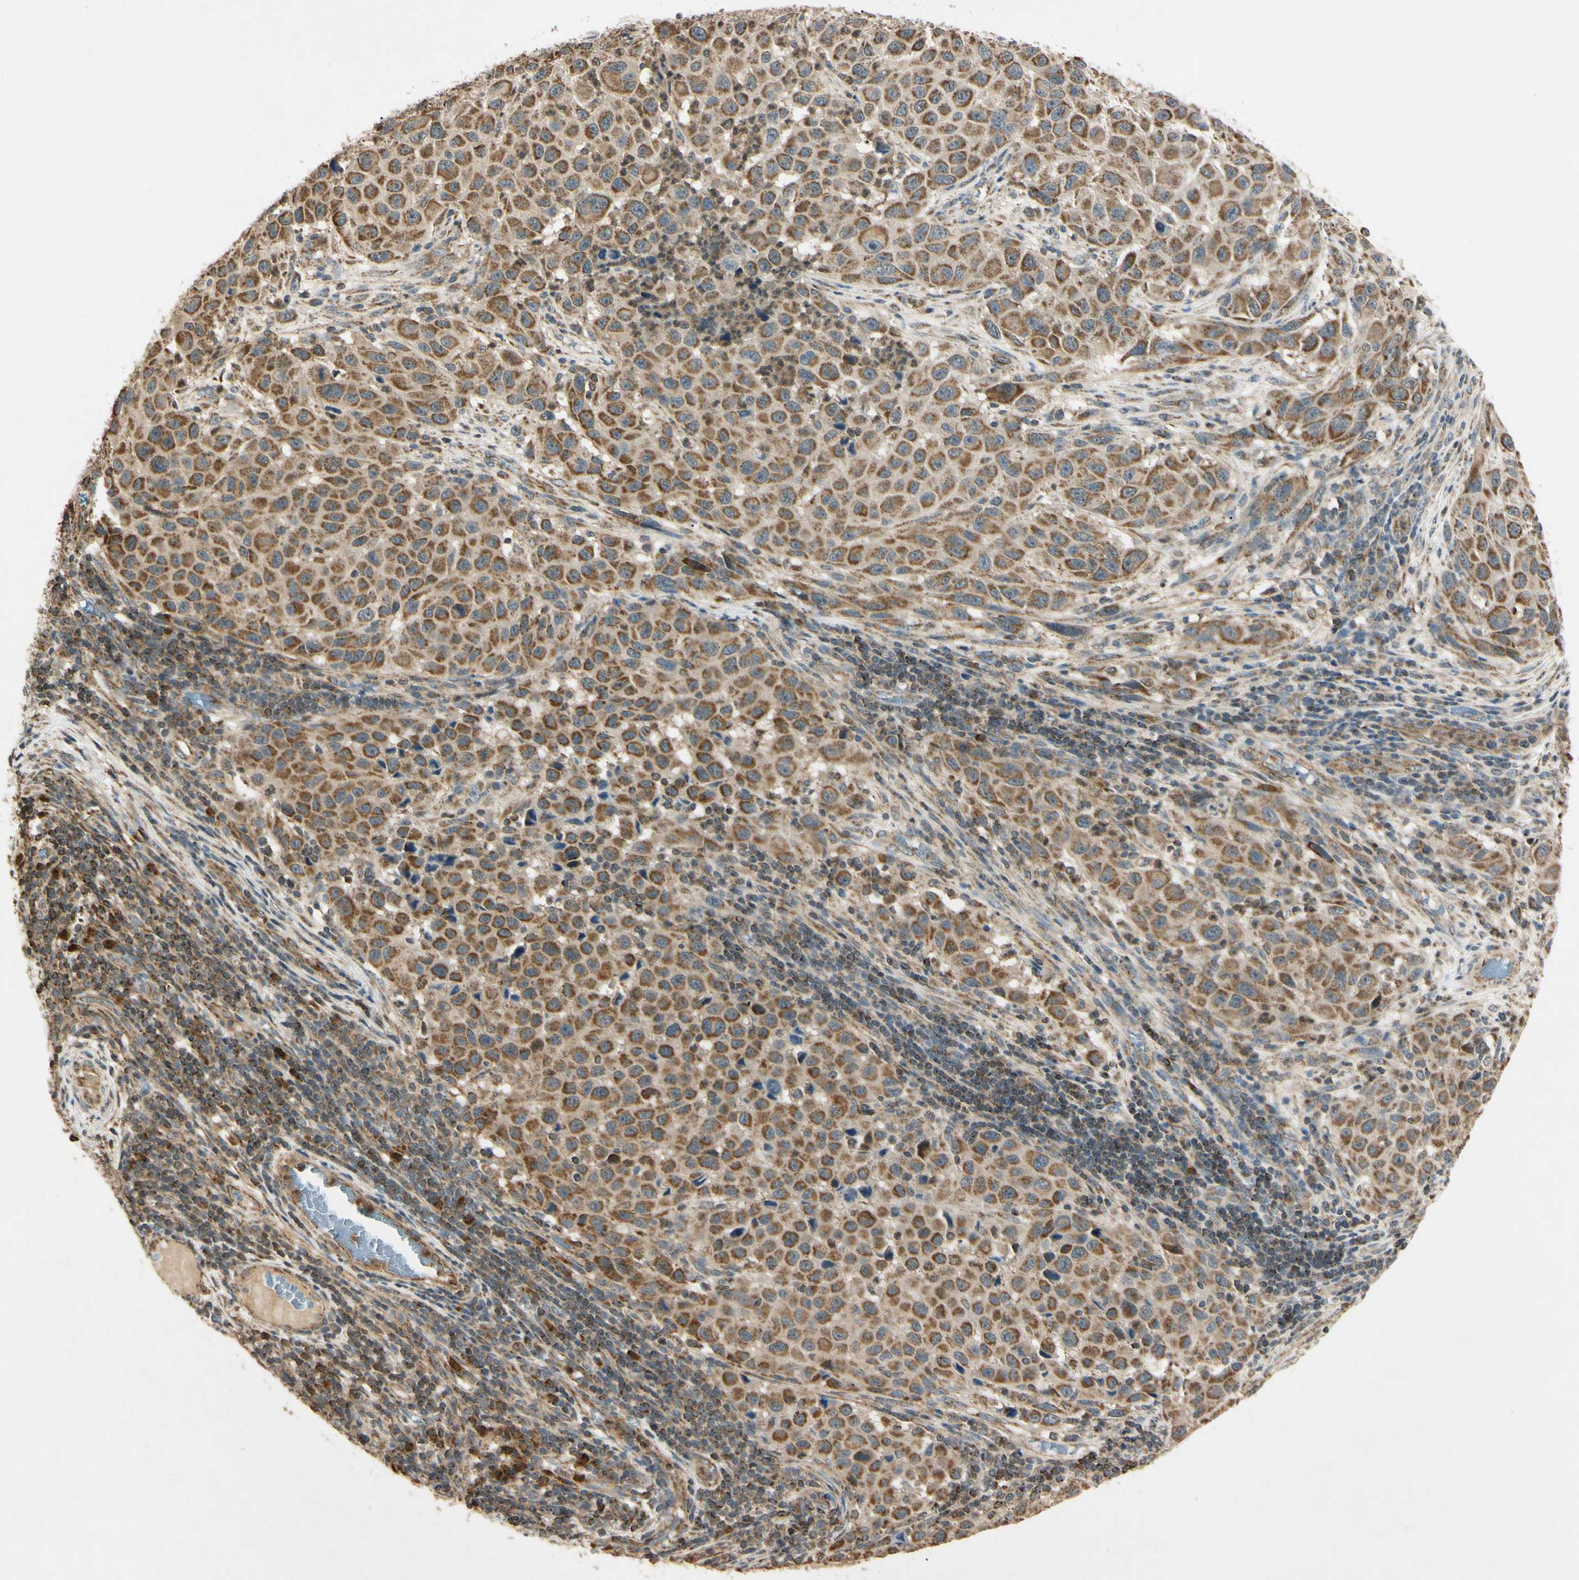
{"staining": {"intensity": "moderate", "quantity": ">75%", "location": "cytoplasmic/membranous"}, "tissue": "melanoma", "cell_type": "Tumor cells", "image_type": "cancer", "snomed": [{"axis": "morphology", "description": "Malignant melanoma, Metastatic site"}, {"axis": "topography", "description": "Lymph node"}], "caption": "Immunohistochemical staining of malignant melanoma (metastatic site) demonstrates moderate cytoplasmic/membranous protein staining in about >75% of tumor cells. Ihc stains the protein in brown and the nuclei are stained blue.", "gene": "PRDX5", "patient": {"sex": "male", "age": 61}}